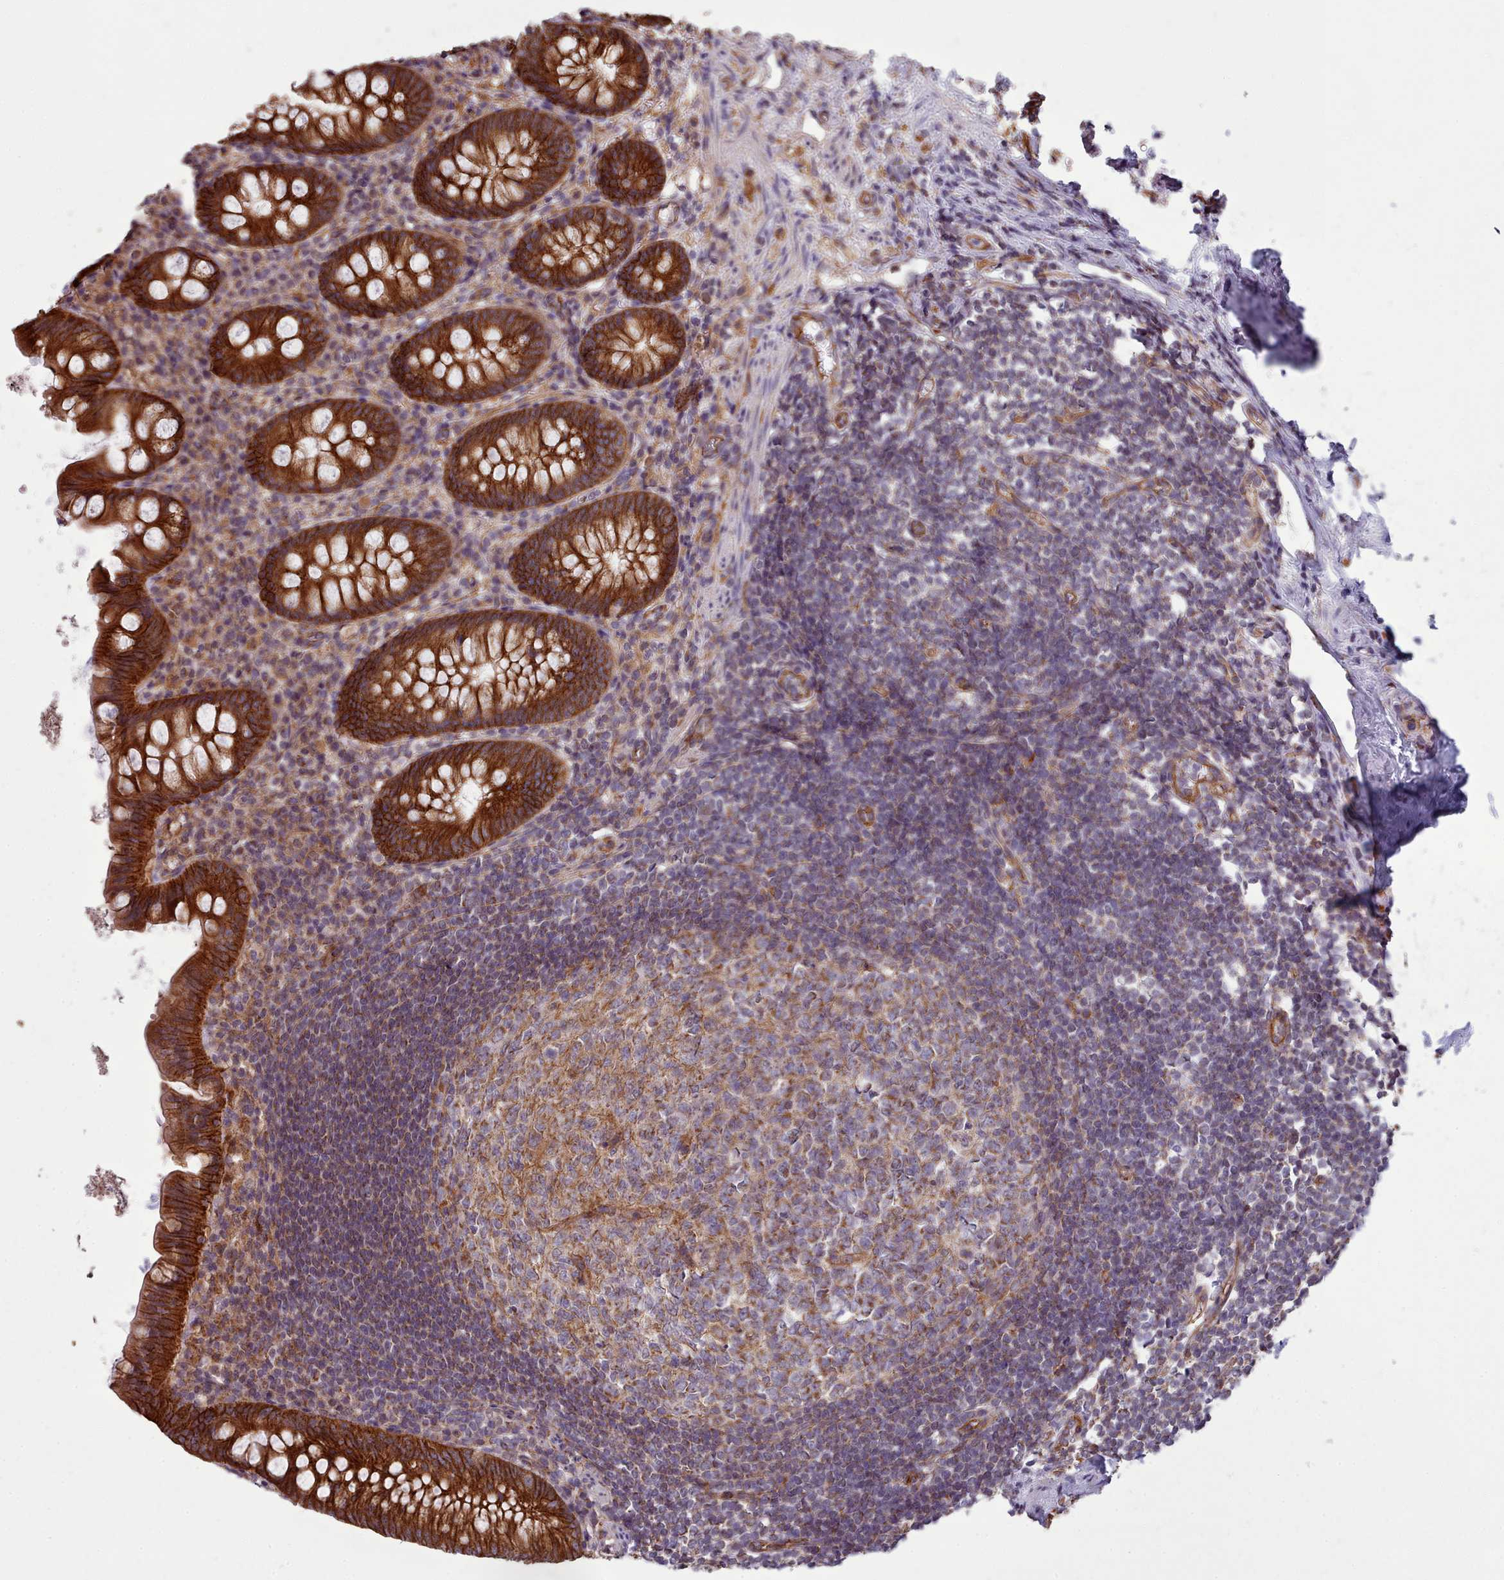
{"staining": {"intensity": "strong", "quantity": ">75%", "location": "cytoplasmic/membranous"}, "tissue": "appendix", "cell_type": "Glandular cells", "image_type": "normal", "snomed": [{"axis": "morphology", "description": "Normal tissue, NOS"}, {"axis": "topography", "description": "Appendix"}], "caption": "High-power microscopy captured an immunohistochemistry histopathology image of benign appendix, revealing strong cytoplasmic/membranous staining in about >75% of glandular cells. (Stains: DAB in brown, nuclei in blue, Microscopy: brightfield microscopy at high magnification).", "gene": "MRPL46", "patient": {"sex": "female", "age": 51}}